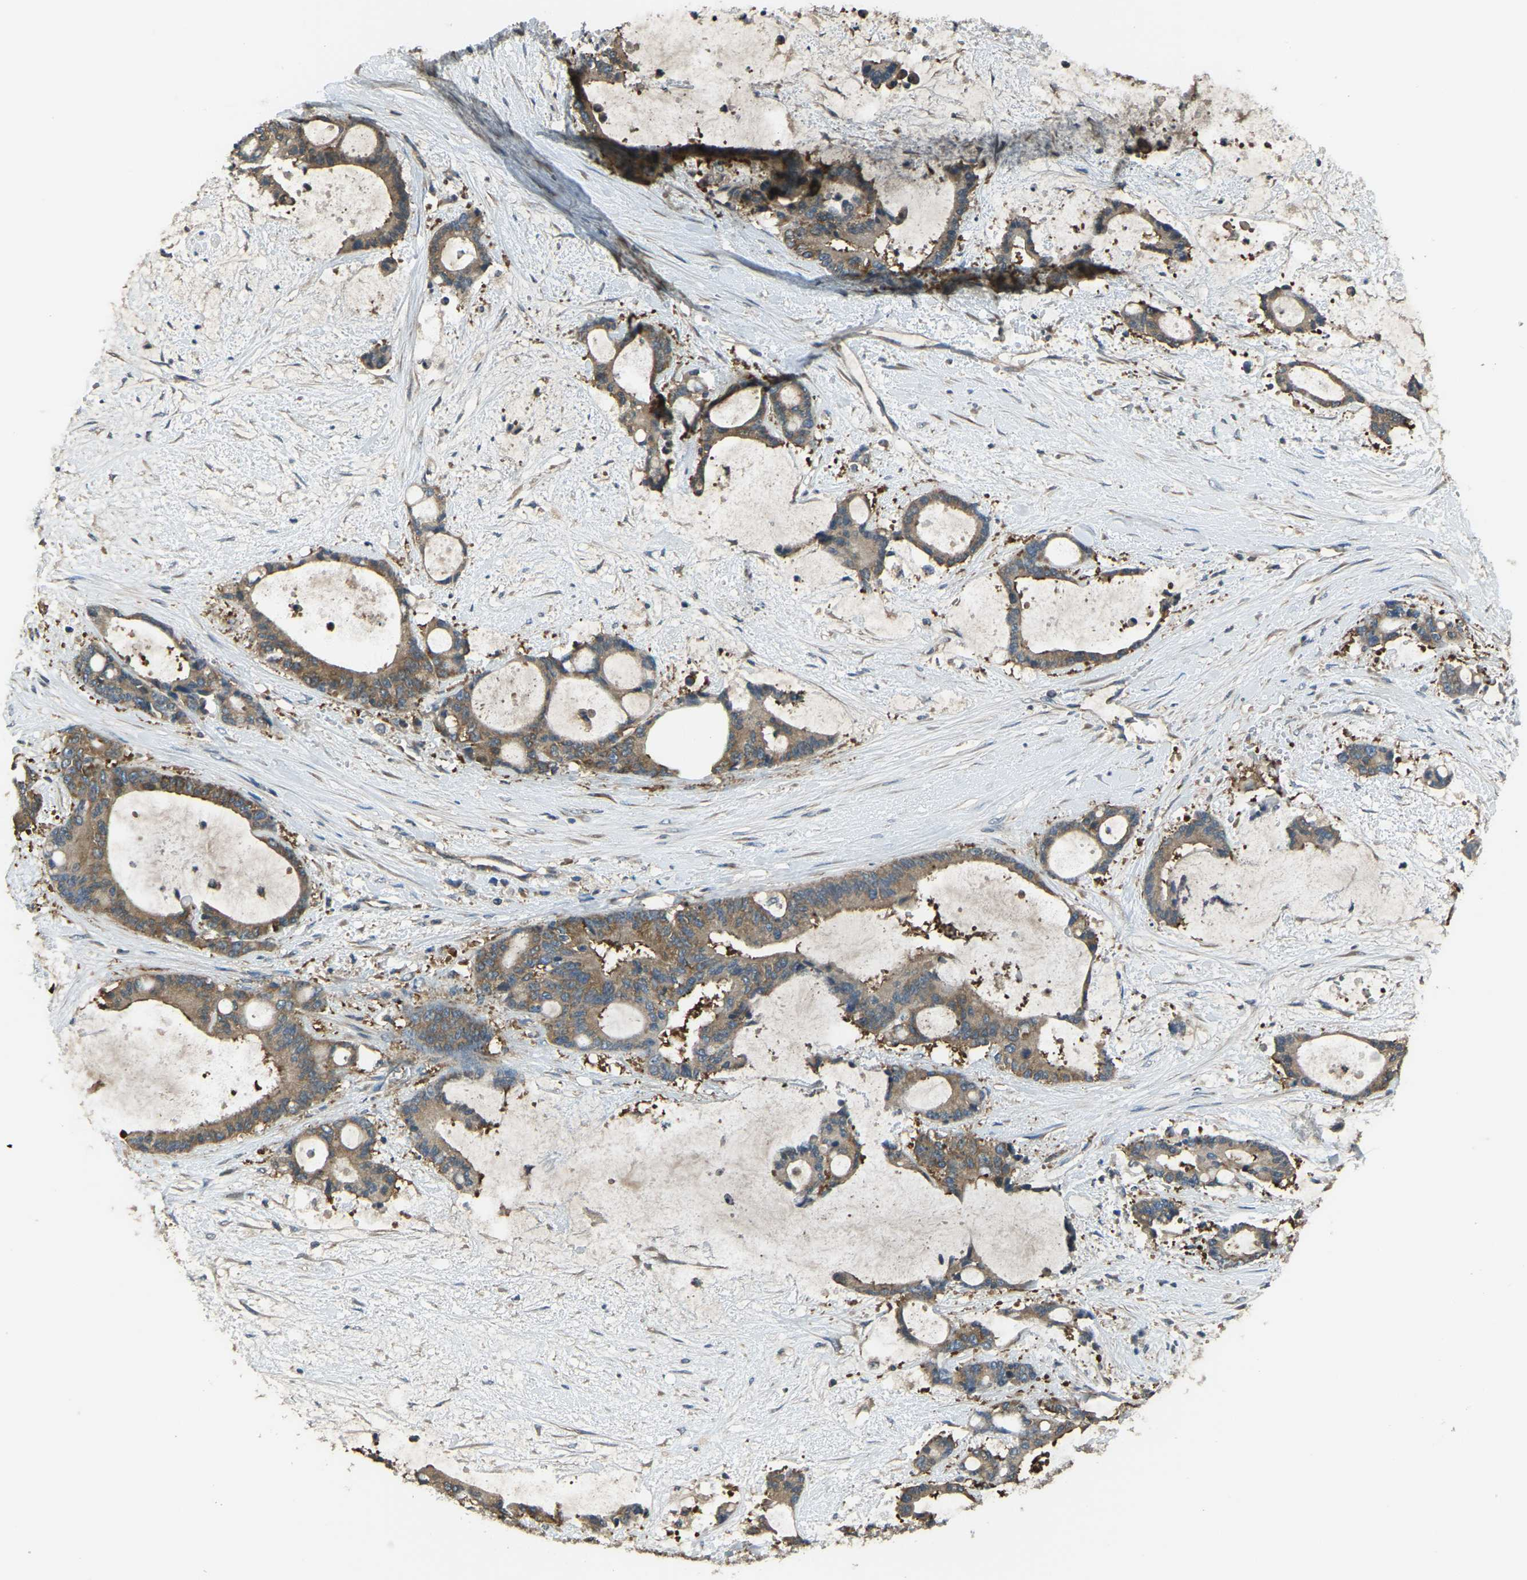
{"staining": {"intensity": "moderate", "quantity": ">75%", "location": "cytoplasmic/membranous"}, "tissue": "liver cancer", "cell_type": "Tumor cells", "image_type": "cancer", "snomed": [{"axis": "morphology", "description": "Normal tissue, NOS"}, {"axis": "morphology", "description": "Cholangiocarcinoma"}, {"axis": "topography", "description": "Liver"}, {"axis": "topography", "description": "Peripheral nerve tissue"}], "caption": "Protein expression analysis of human liver cancer (cholangiocarcinoma) reveals moderate cytoplasmic/membranous expression in approximately >75% of tumor cells.", "gene": "AIMP1", "patient": {"sex": "female", "age": 73}}